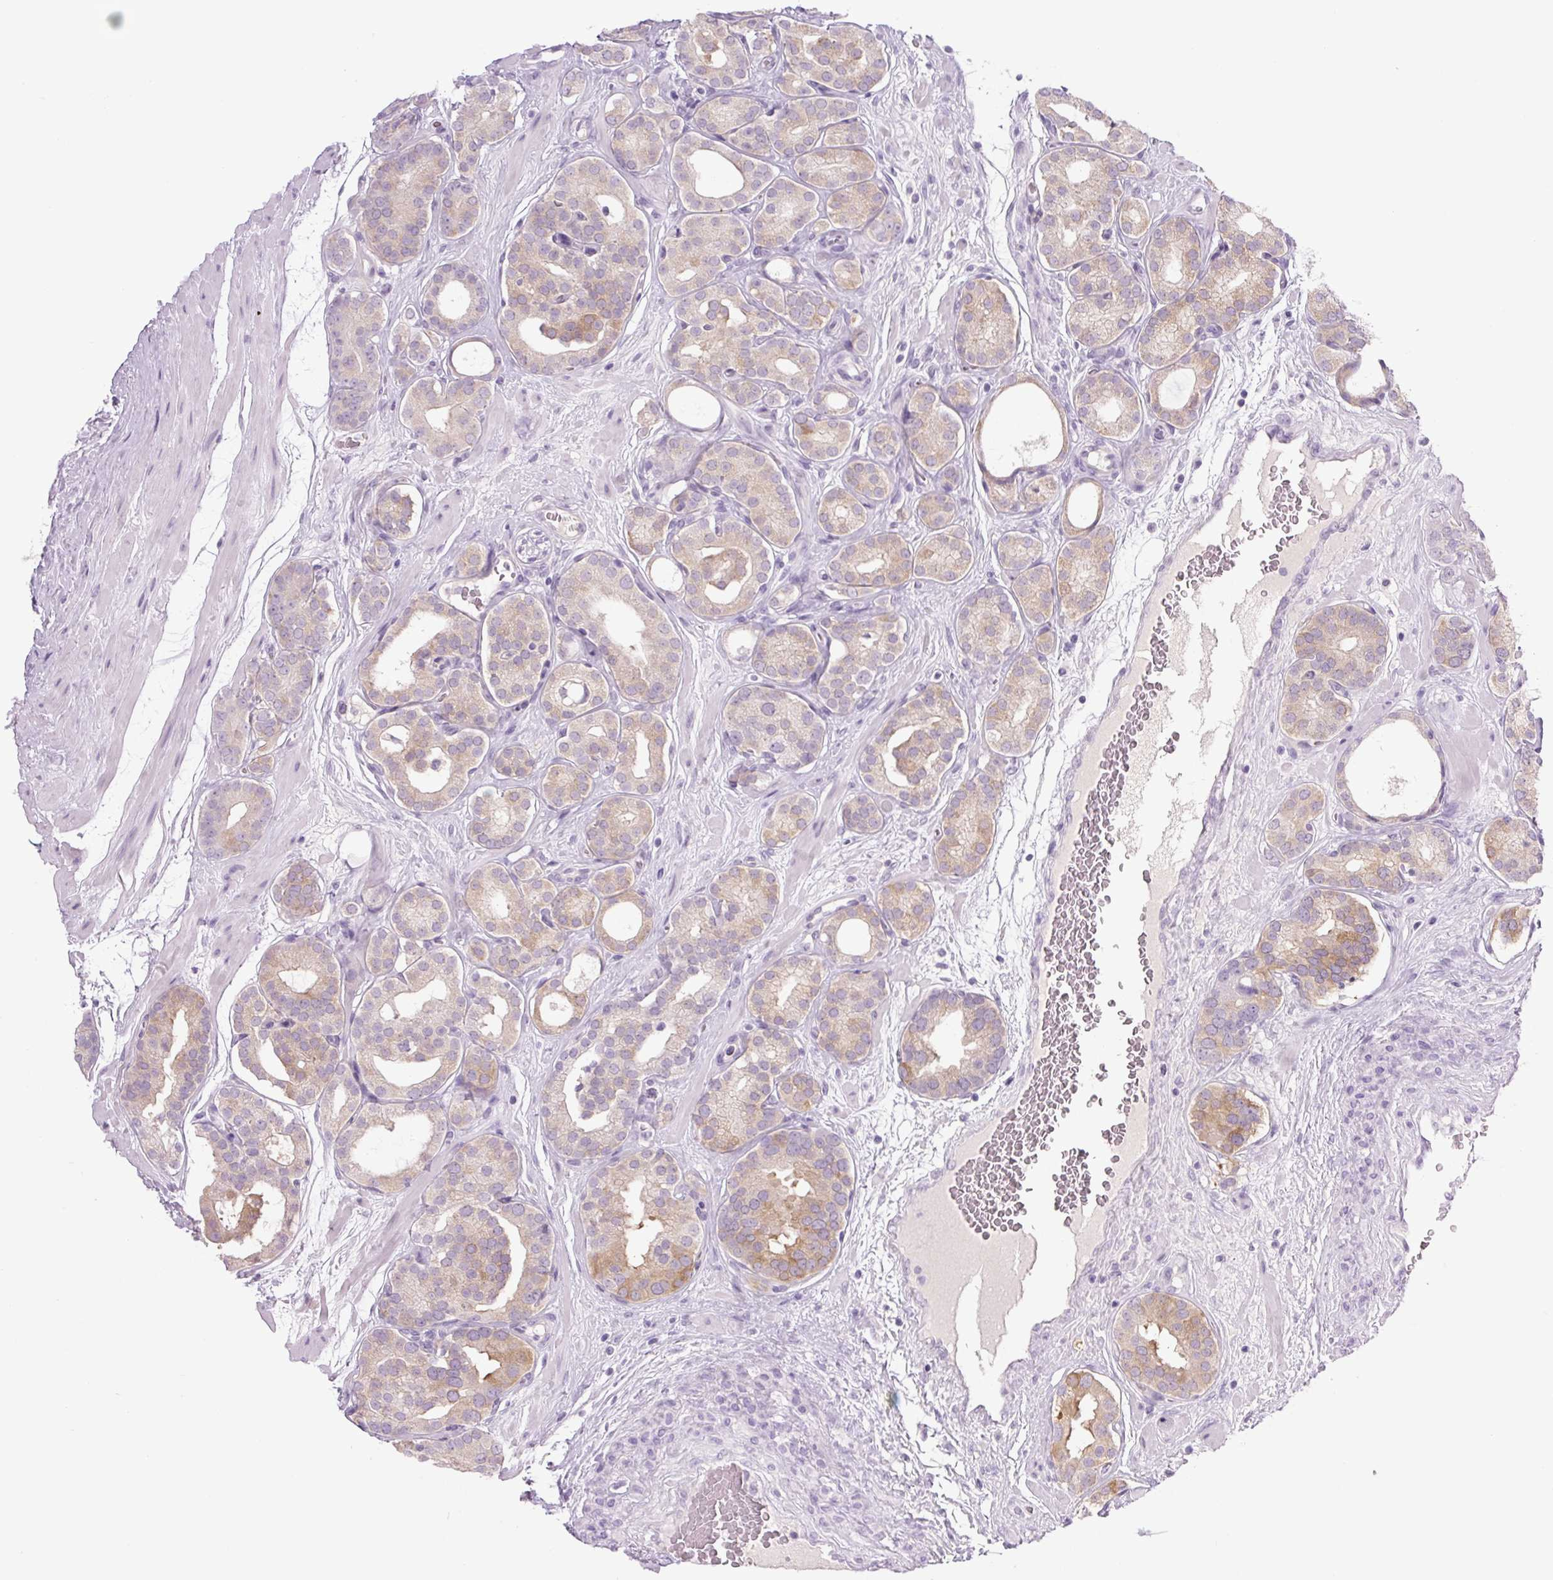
{"staining": {"intensity": "weak", "quantity": ">75%", "location": "cytoplasmic/membranous"}, "tissue": "prostate cancer", "cell_type": "Tumor cells", "image_type": "cancer", "snomed": [{"axis": "morphology", "description": "Adenocarcinoma, High grade"}, {"axis": "topography", "description": "Prostate"}], "caption": "High-magnification brightfield microscopy of prostate adenocarcinoma (high-grade) stained with DAB (3,3'-diaminobenzidine) (brown) and counterstained with hematoxylin (blue). tumor cells exhibit weak cytoplasmic/membranous staining is appreciated in about>75% of cells. (DAB (3,3'-diaminobenzidine) IHC, brown staining for protein, blue staining for nuclei).", "gene": "COL9A2", "patient": {"sex": "male", "age": 66}}